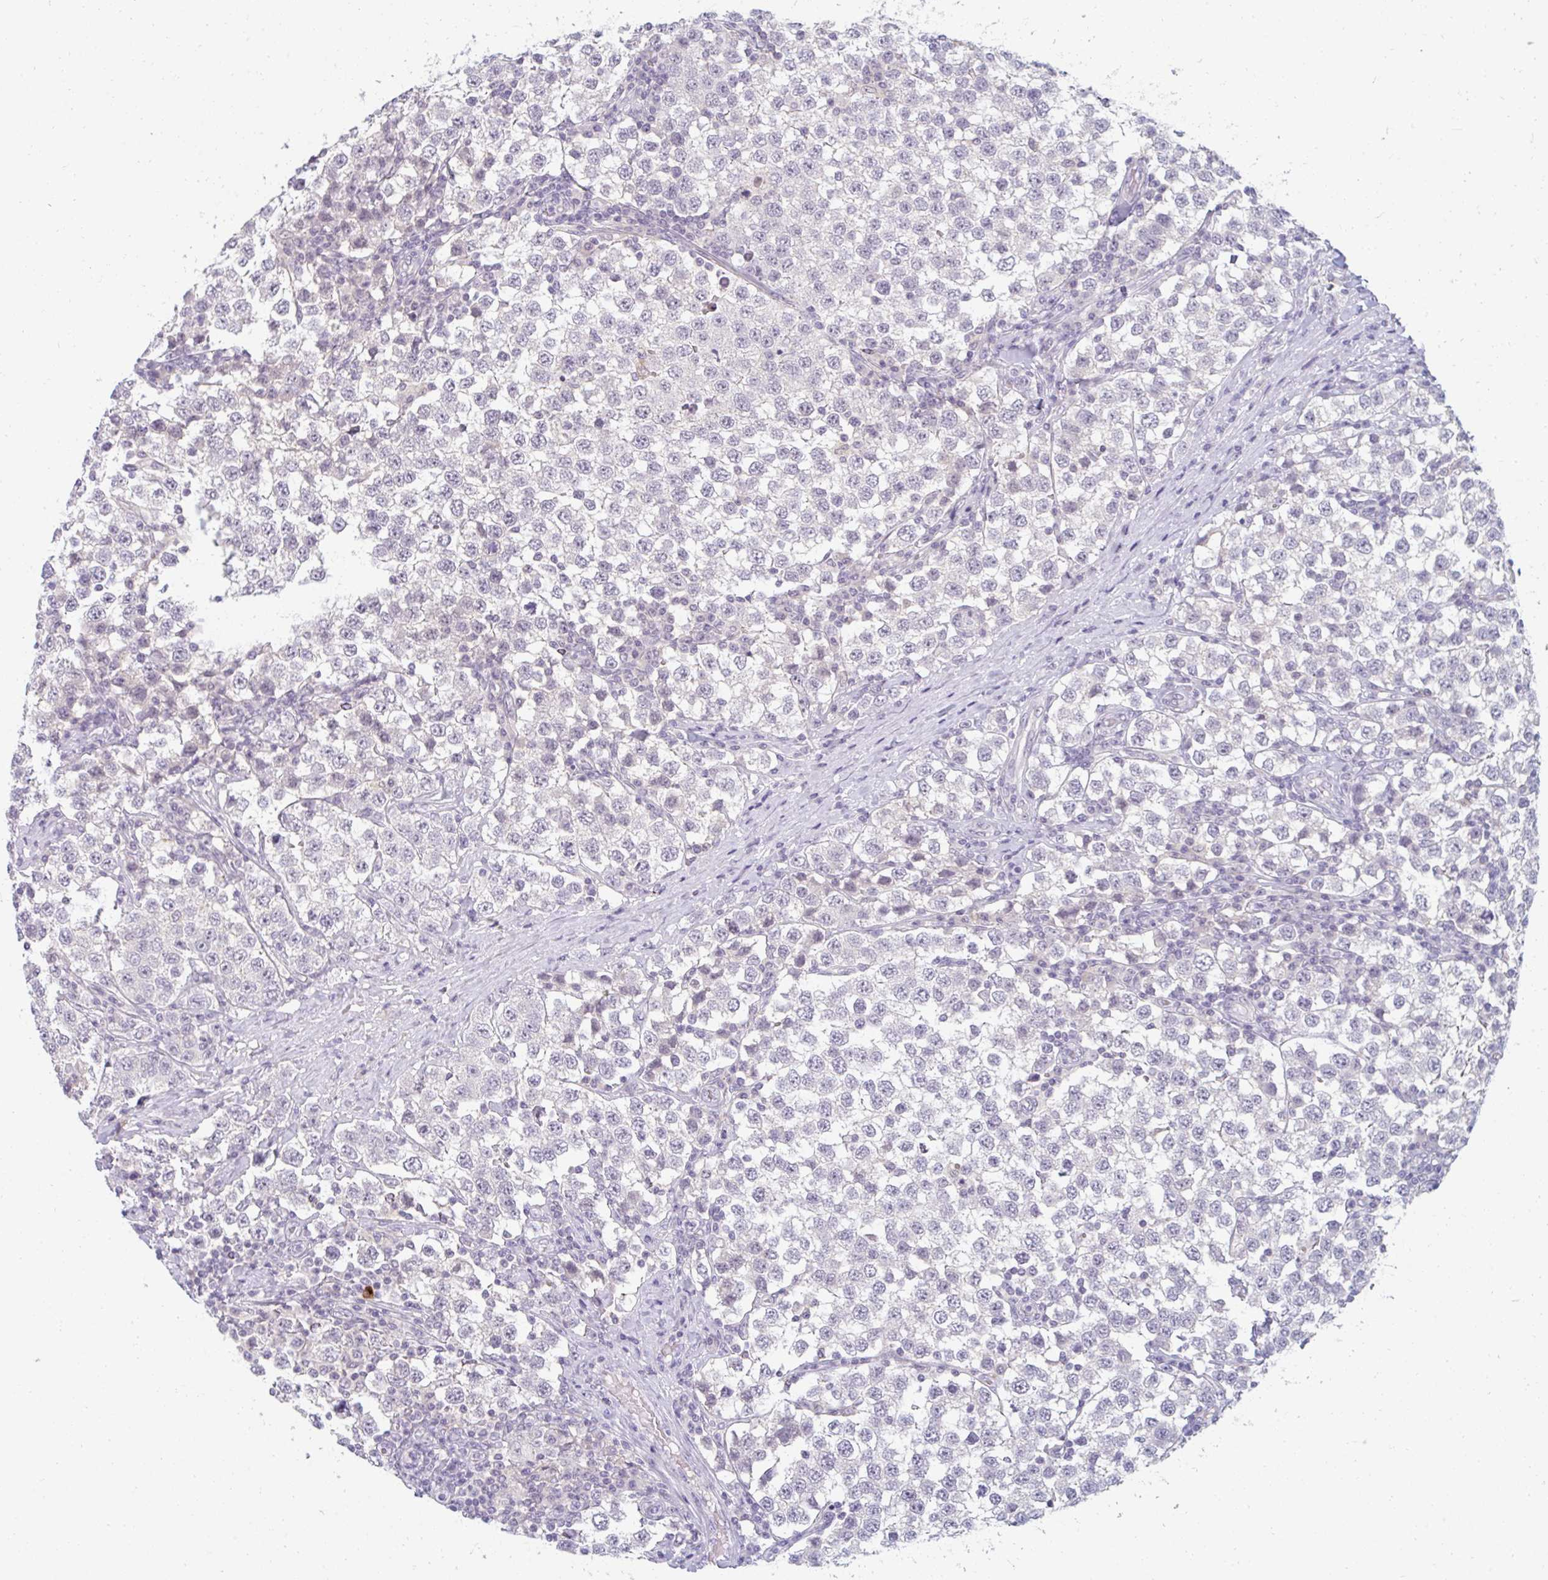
{"staining": {"intensity": "negative", "quantity": "none", "location": "none"}, "tissue": "testis cancer", "cell_type": "Tumor cells", "image_type": "cancer", "snomed": [{"axis": "morphology", "description": "Seminoma, NOS"}, {"axis": "topography", "description": "Testis"}], "caption": "High magnification brightfield microscopy of testis seminoma stained with DAB (3,3'-diaminobenzidine) (brown) and counterstained with hematoxylin (blue): tumor cells show no significant expression.", "gene": "PPFIA4", "patient": {"sex": "male", "age": 34}}